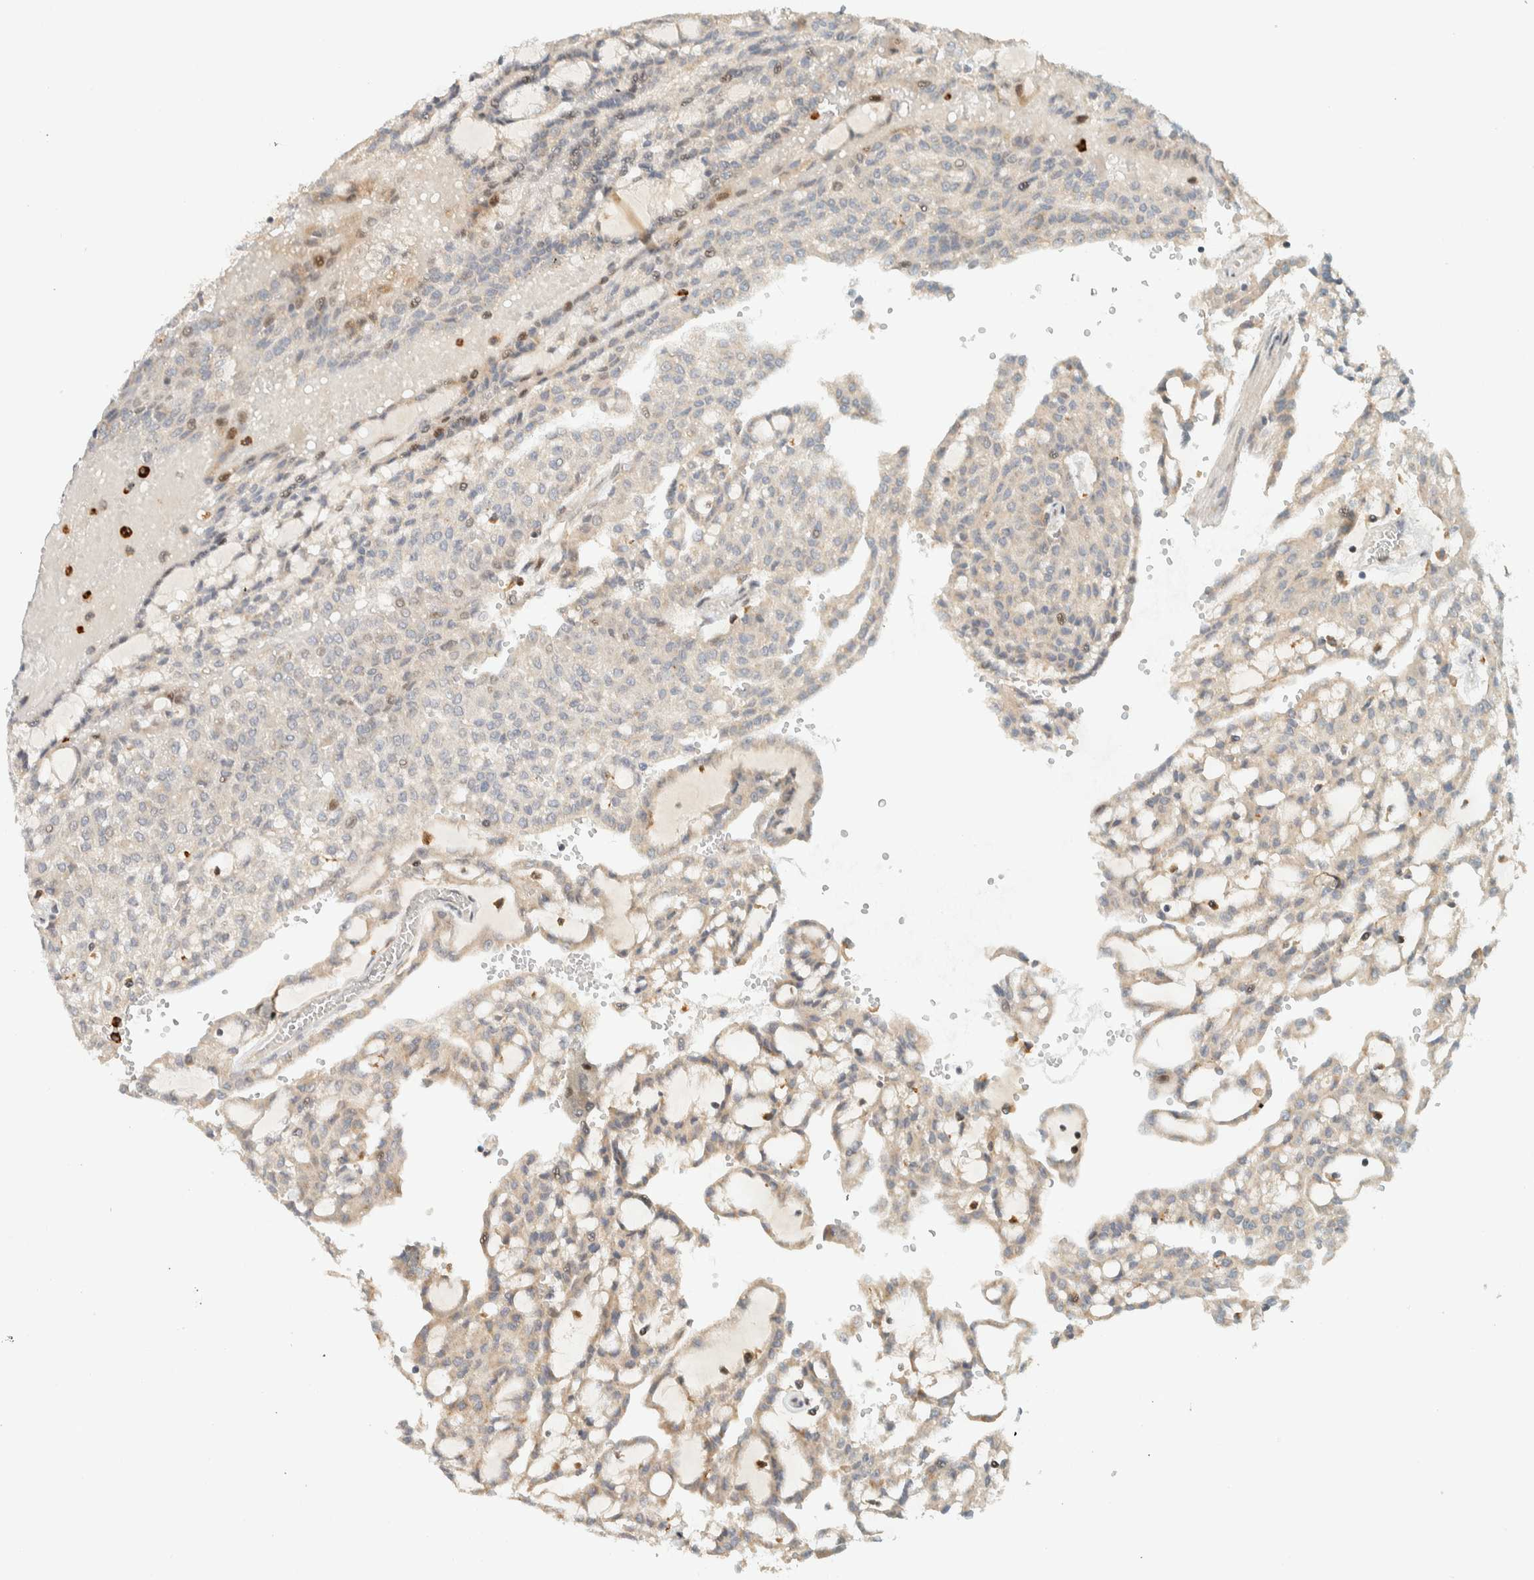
{"staining": {"intensity": "weak", "quantity": "<25%", "location": "cytoplasmic/membranous"}, "tissue": "renal cancer", "cell_type": "Tumor cells", "image_type": "cancer", "snomed": [{"axis": "morphology", "description": "Adenocarcinoma, NOS"}, {"axis": "topography", "description": "Kidney"}], "caption": "Immunohistochemistry histopathology image of neoplastic tissue: human adenocarcinoma (renal) stained with DAB shows no significant protein expression in tumor cells. Brightfield microscopy of immunohistochemistry stained with DAB (3,3'-diaminobenzidine) (brown) and hematoxylin (blue), captured at high magnification.", "gene": "CCDC171", "patient": {"sex": "male", "age": 63}}